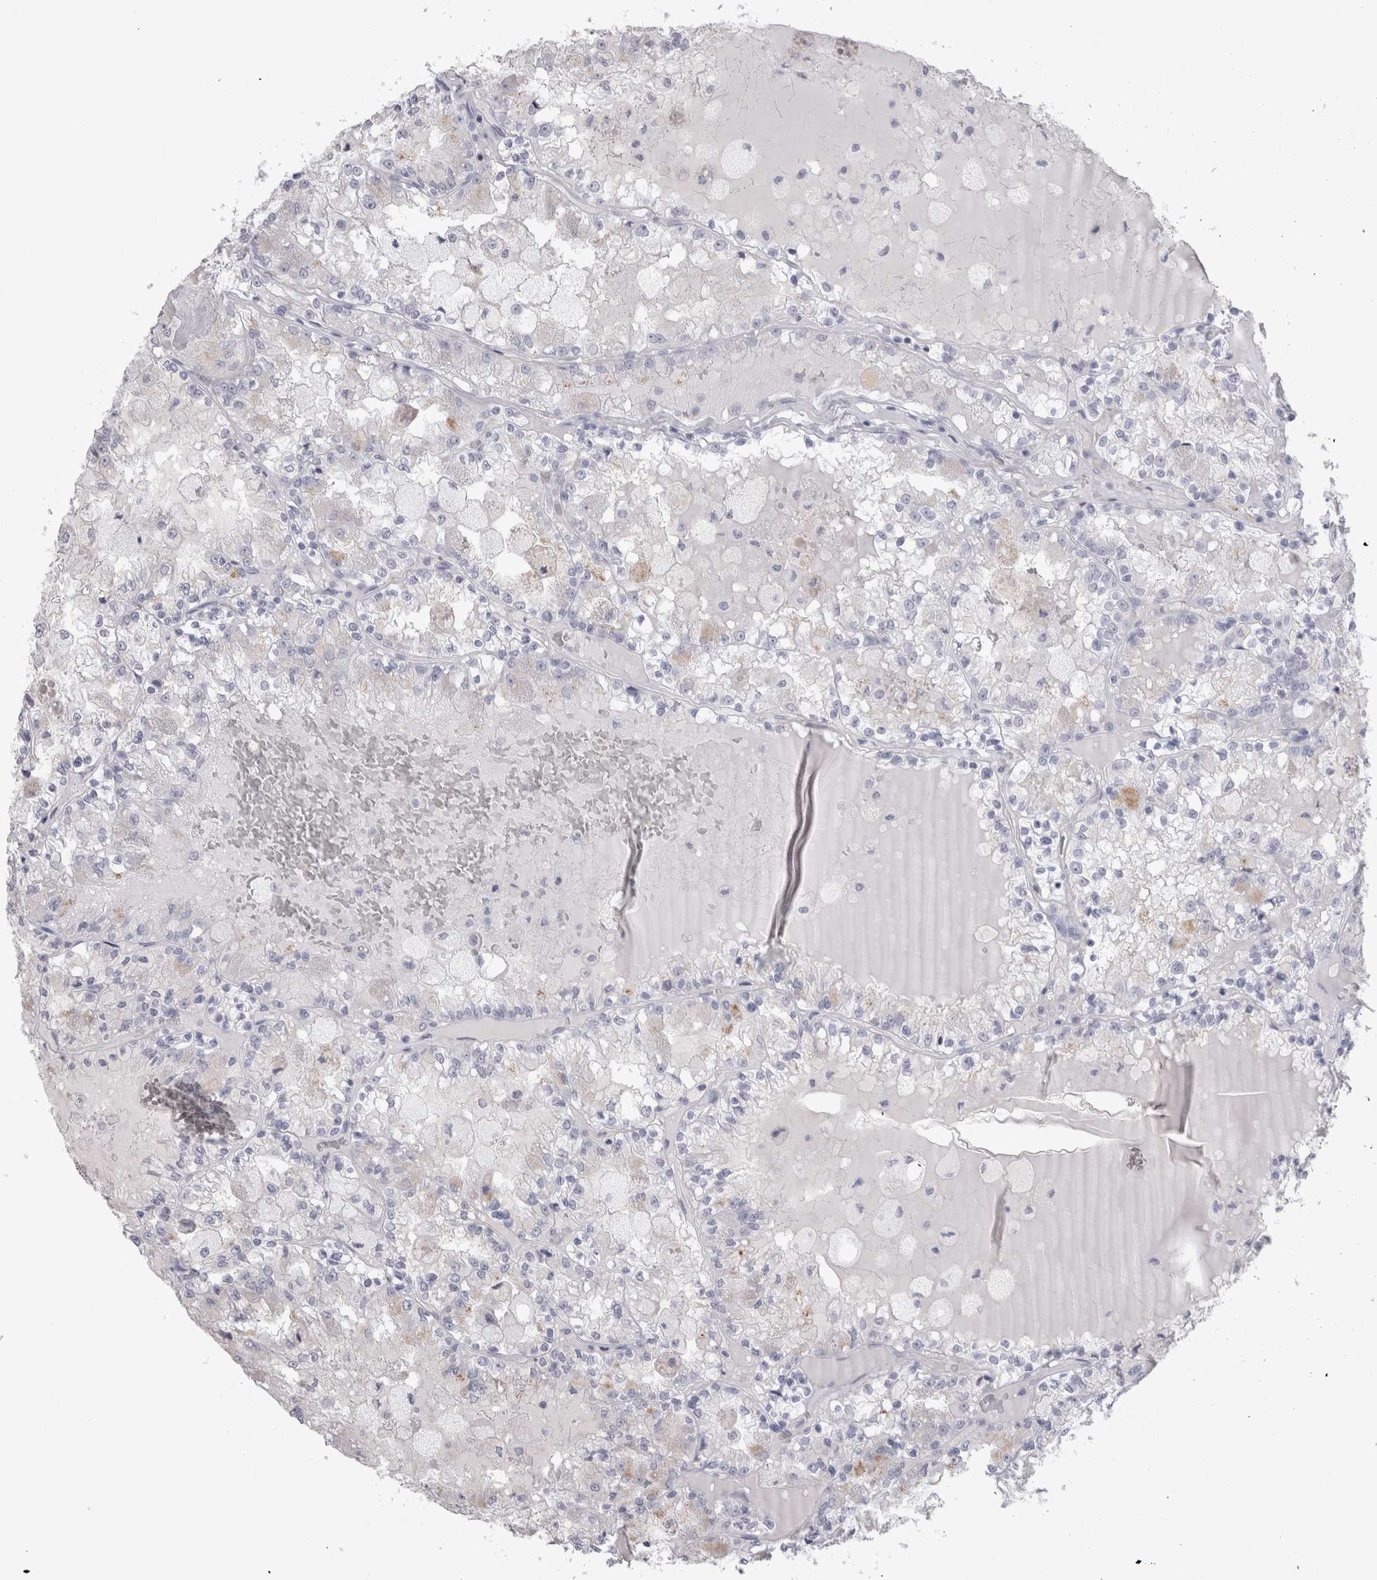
{"staining": {"intensity": "negative", "quantity": "none", "location": "none"}, "tissue": "renal cancer", "cell_type": "Tumor cells", "image_type": "cancer", "snomed": [{"axis": "morphology", "description": "Adenocarcinoma, NOS"}, {"axis": "topography", "description": "Kidney"}], "caption": "DAB (3,3'-diaminobenzidine) immunohistochemical staining of human renal adenocarcinoma demonstrates no significant expression in tumor cells. (IHC, brightfield microscopy, high magnification).", "gene": "ADAM2", "patient": {"sex": "female", "age": 56}}